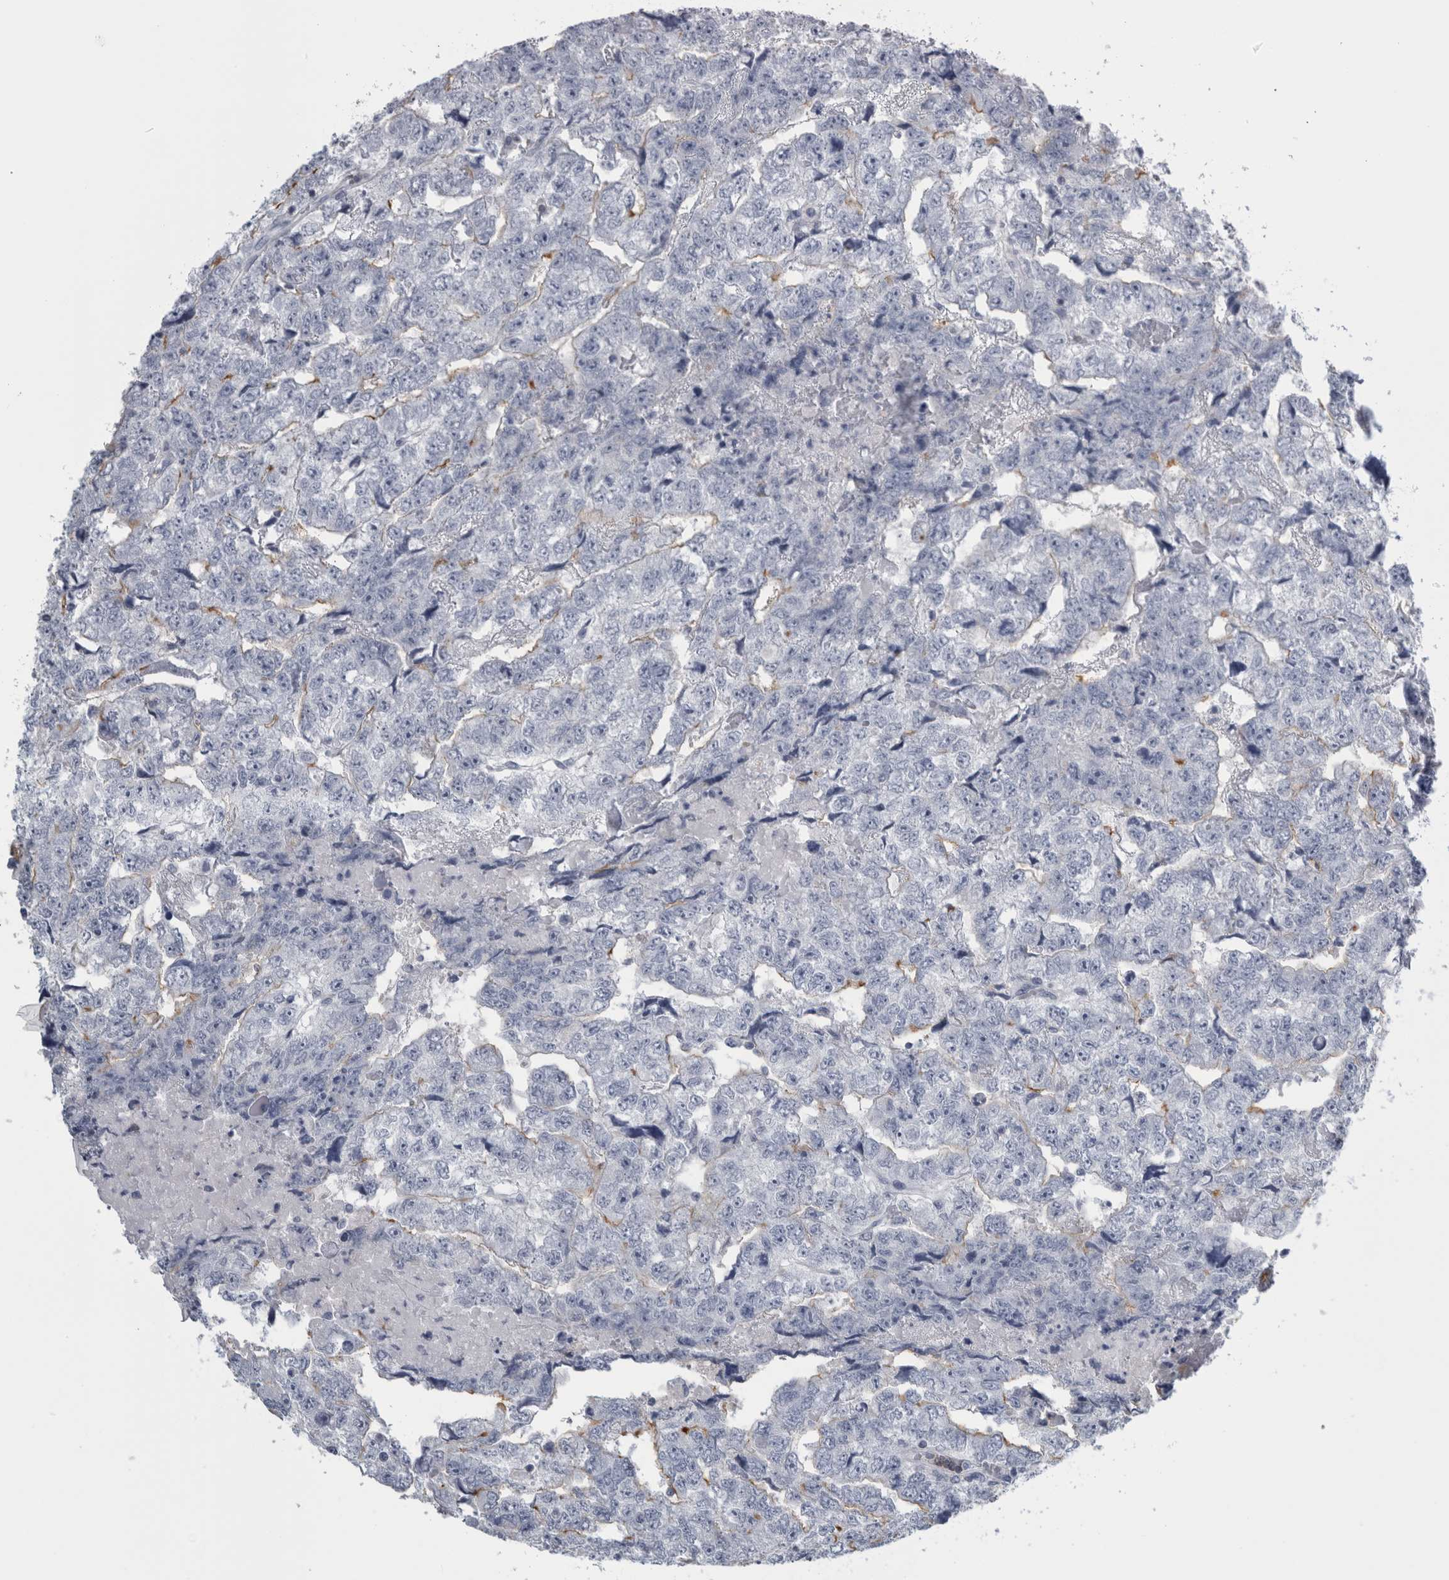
{"staining": {"intensity": "negative", "quantity": "none", "location": "none"}, "tissue": "testis cancer", "cell_type": "Tumor cells", "image_type": "cancer", "snomed": [{"axis": "morphology", "description": "Carcinoma, Embryonal, NOS"}, {"axis": "topography", "description": "Testis"}], "caption": "Embryonal carcinoma (testis) stained for a protein using IHC displays no expression tumor cells.", "gene": "ANKFY1", "patient": {"sex": "male", "age": 36}}